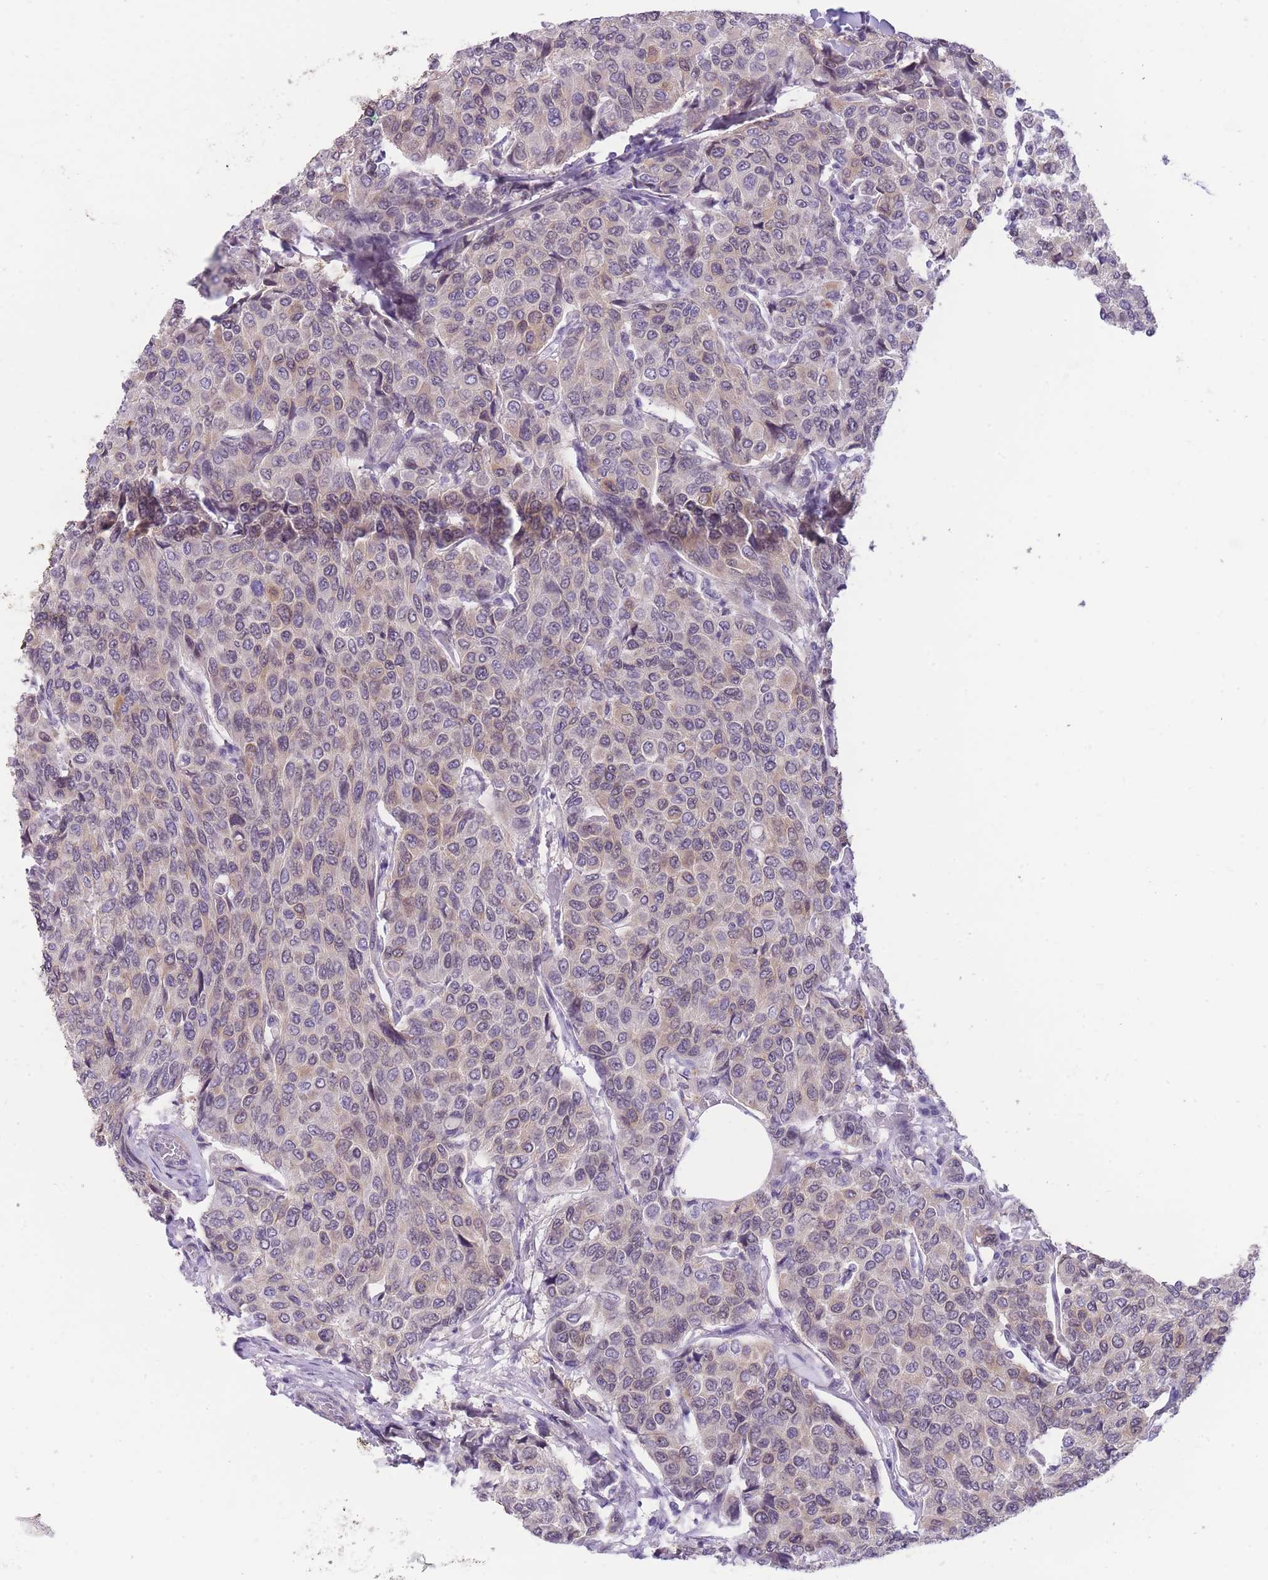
{"staining": {"intensity": "weak", "quantity": "25%-75%", "location": "cytoplasmic/membranous"}, "tissue": "breast cancer", "cell_type": "Tumor cells", "image_type": "cancer", "snomed": [{"axis": "morphology", "description": "Duct carcinoma"}, {"axis": "topography", "description": "Breast"}], "caption": "Immunohistochemistry (IHC) of human breast infiltrating ductal carcinoma reveals low levels of weak cytoplasmic/membranous positivity in about 25%-75% of tumor cells.", "gene": "OR11H12", "patient": {"sex": "female", "age": 55}}